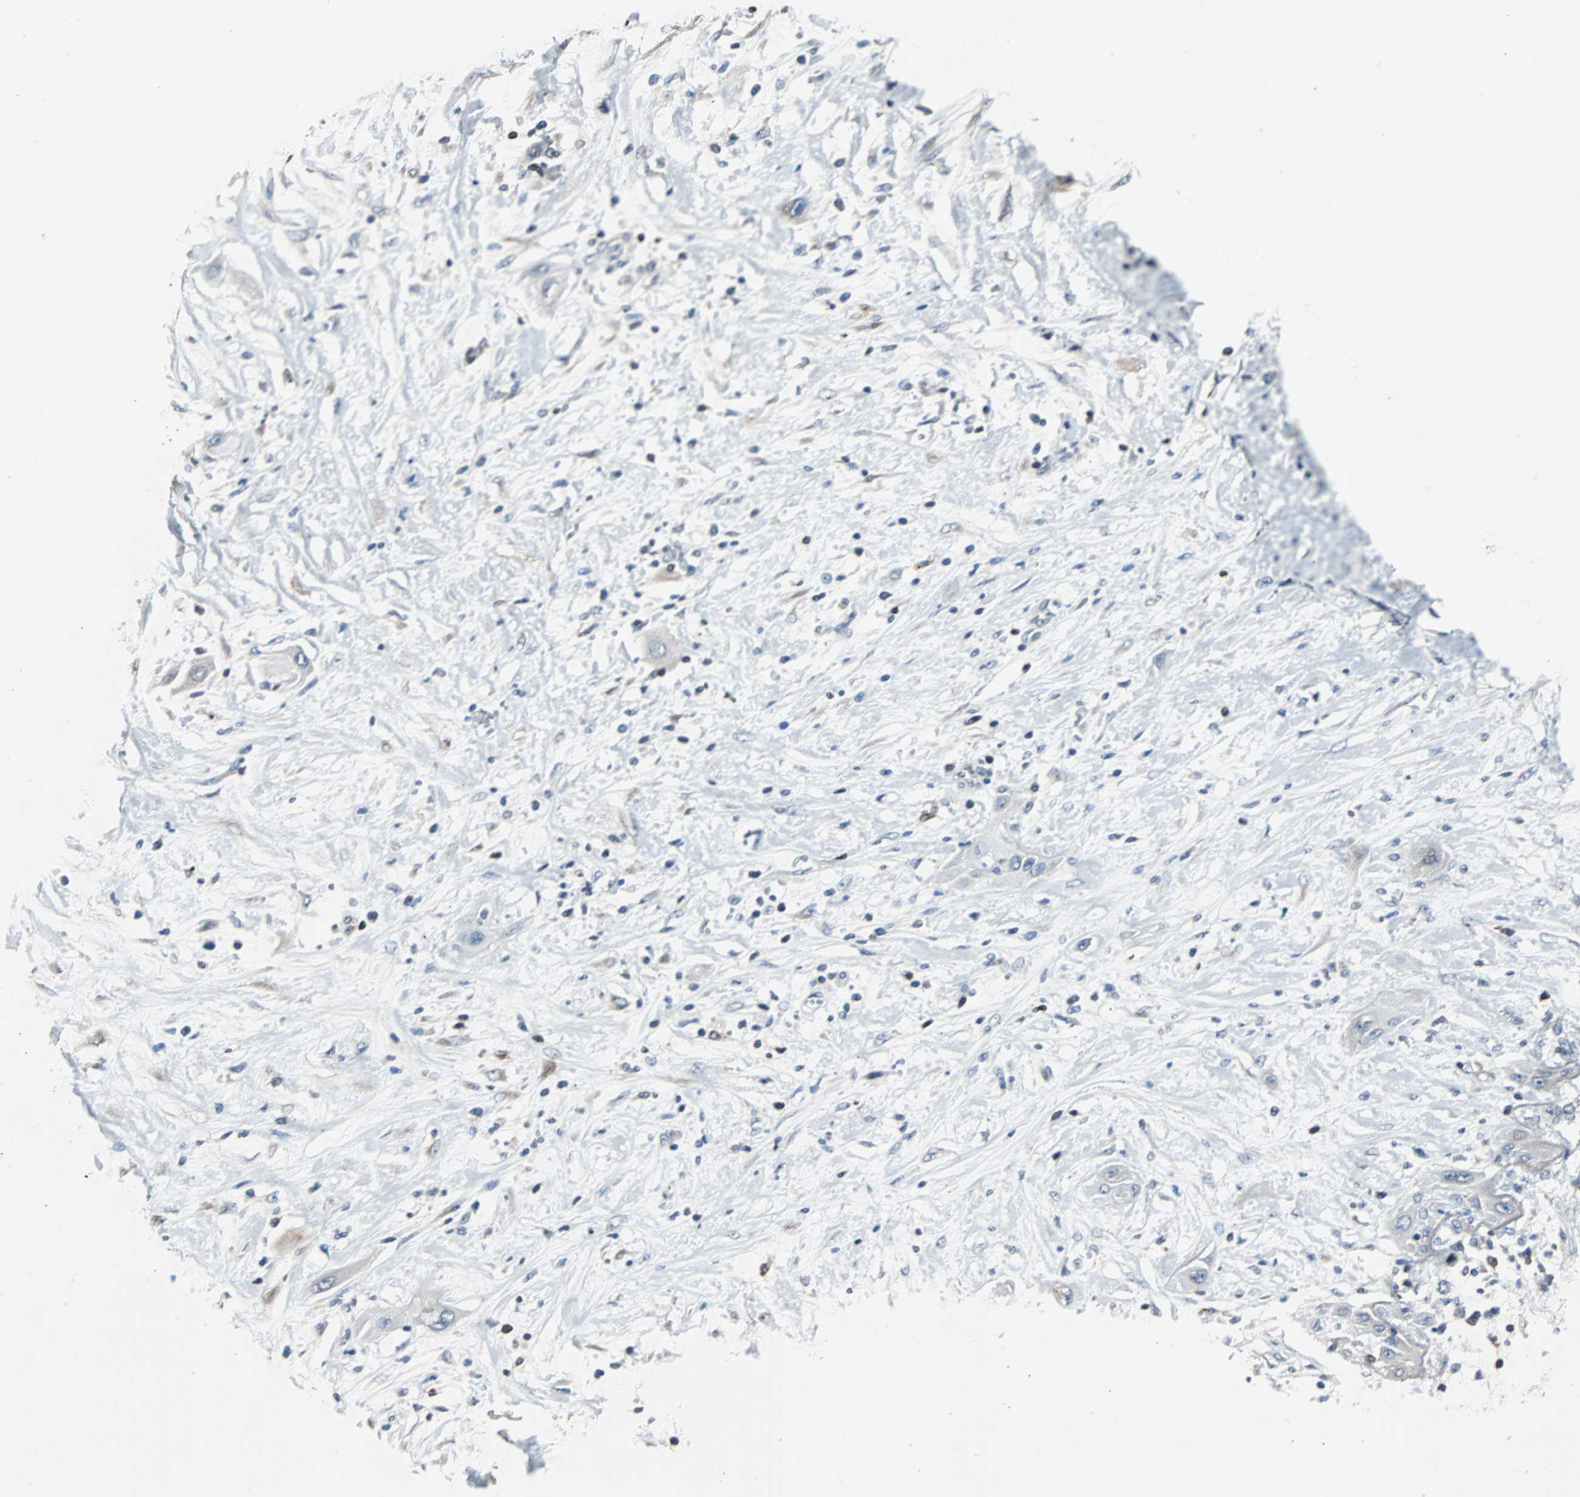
{"staining": {"intensity": "negative", "quantity": "none", "location": "none"}, "tissue": "lung cancer", "cell_type": "Tumor cells", "image_type": "cancer", "snomed": [{"axis": "morphology", "description": "Squamous cell carcinoma, NOS"}, {"axis": "topography", "description": "Lung"}], "caption": "The immunohistochemistry (IHC) image has no significant expression in tumor cells of squamous cell carcinoma (lung) tissue.", "gene": "PBXIP1", "patient": {"sex": "female", "age": 47}}